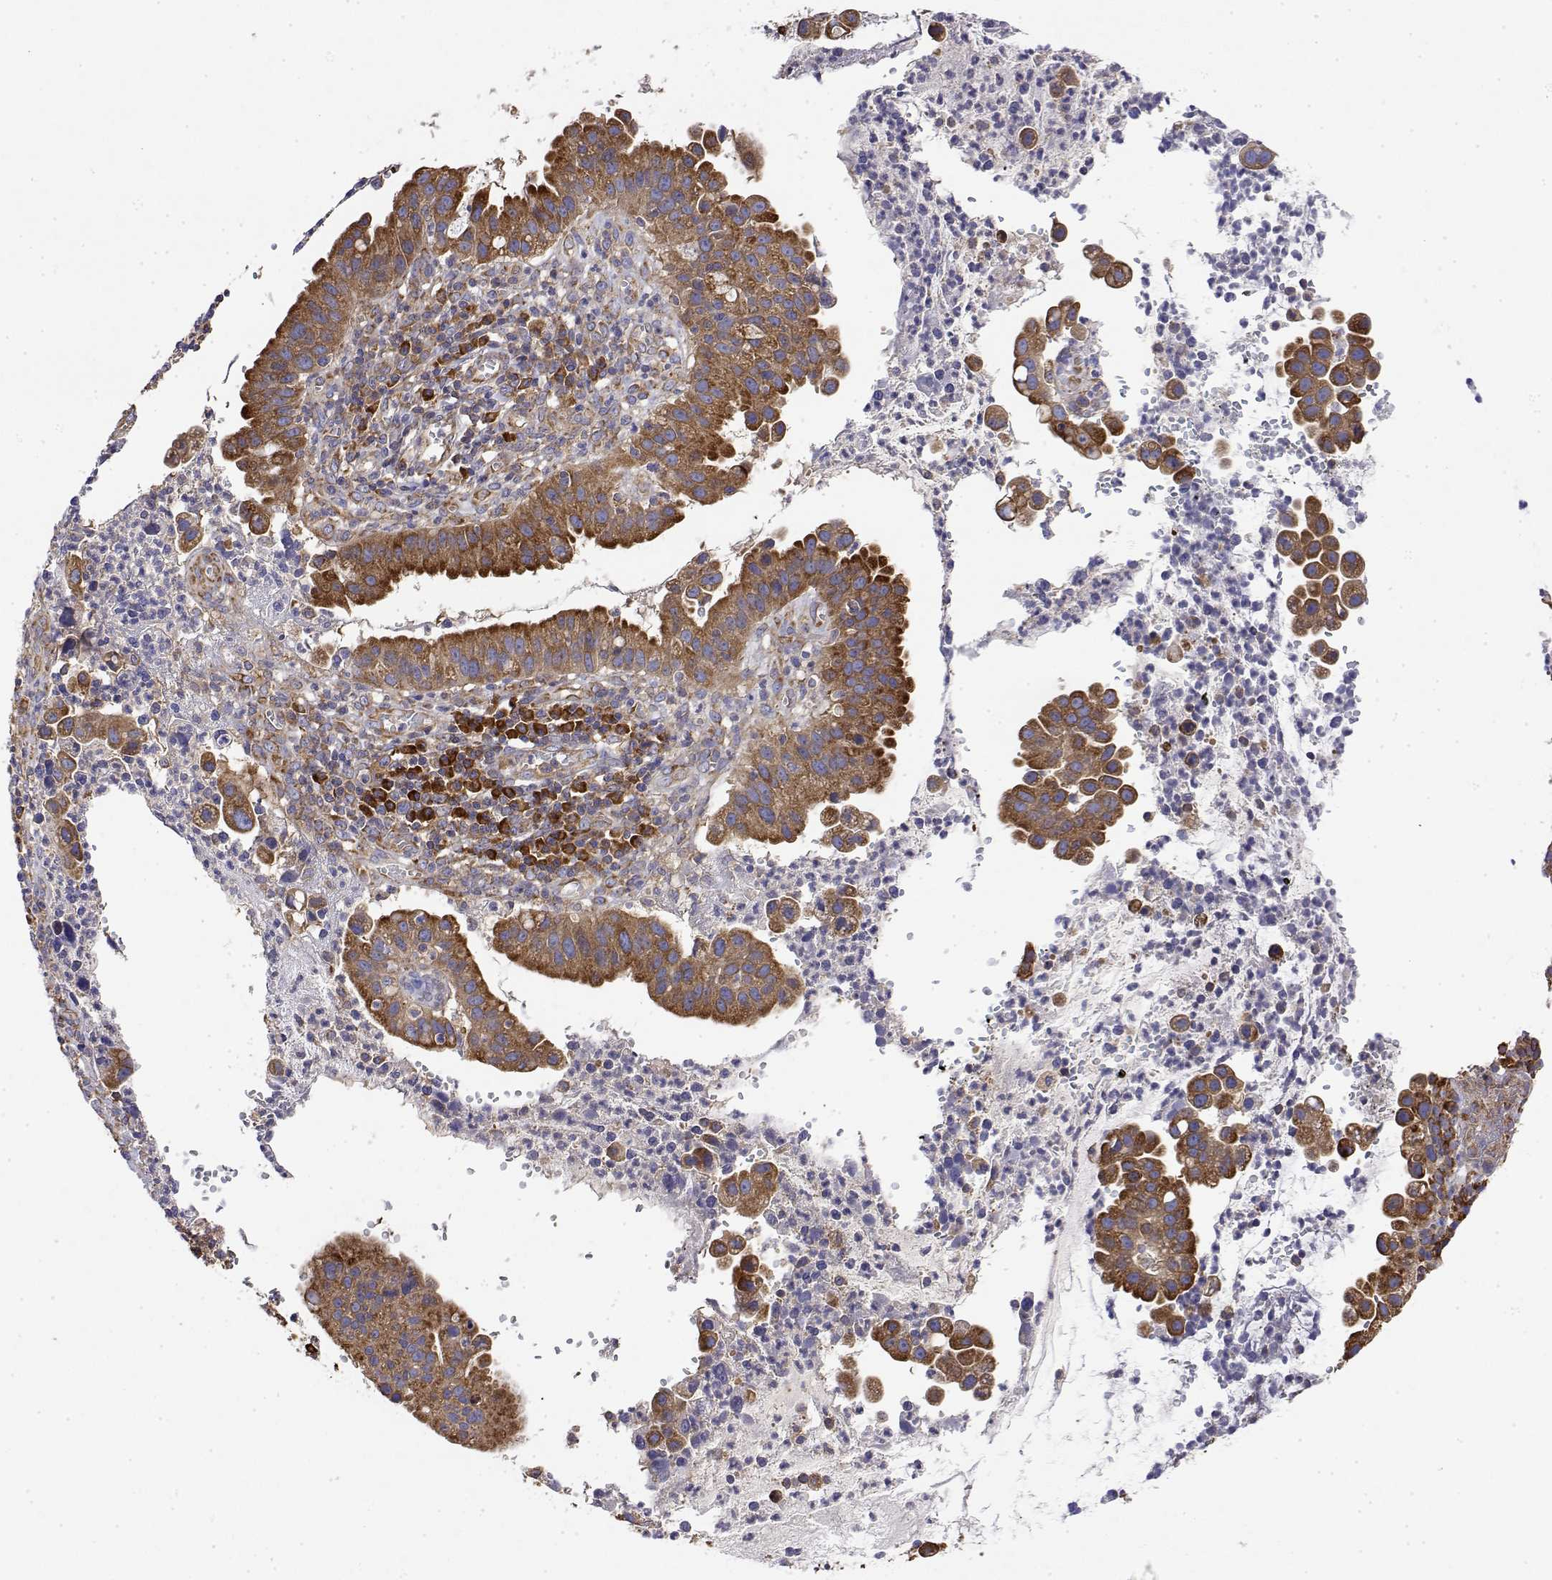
{"staining": {"intensity": "strong", "quantity": ">75%", "location": "cytoplasmic/membranous"}, "tissue": "cervical cancer", "cell_type": "Tumor cells", "image_type": "cancer", "snomed": [{"axis": "morphology", "description": "Adenocarcinoma, NOS"}, {"axis": "topography", "description": "Cervix"}], "caption": "Cervical adenocarcinoma stained with IHC exhibits strong cytoplasmic/membranous positivity in approximately >75% of tumor cells.", "gene": "EEF1G", "patient": {"sex": "female", "age": 34}}